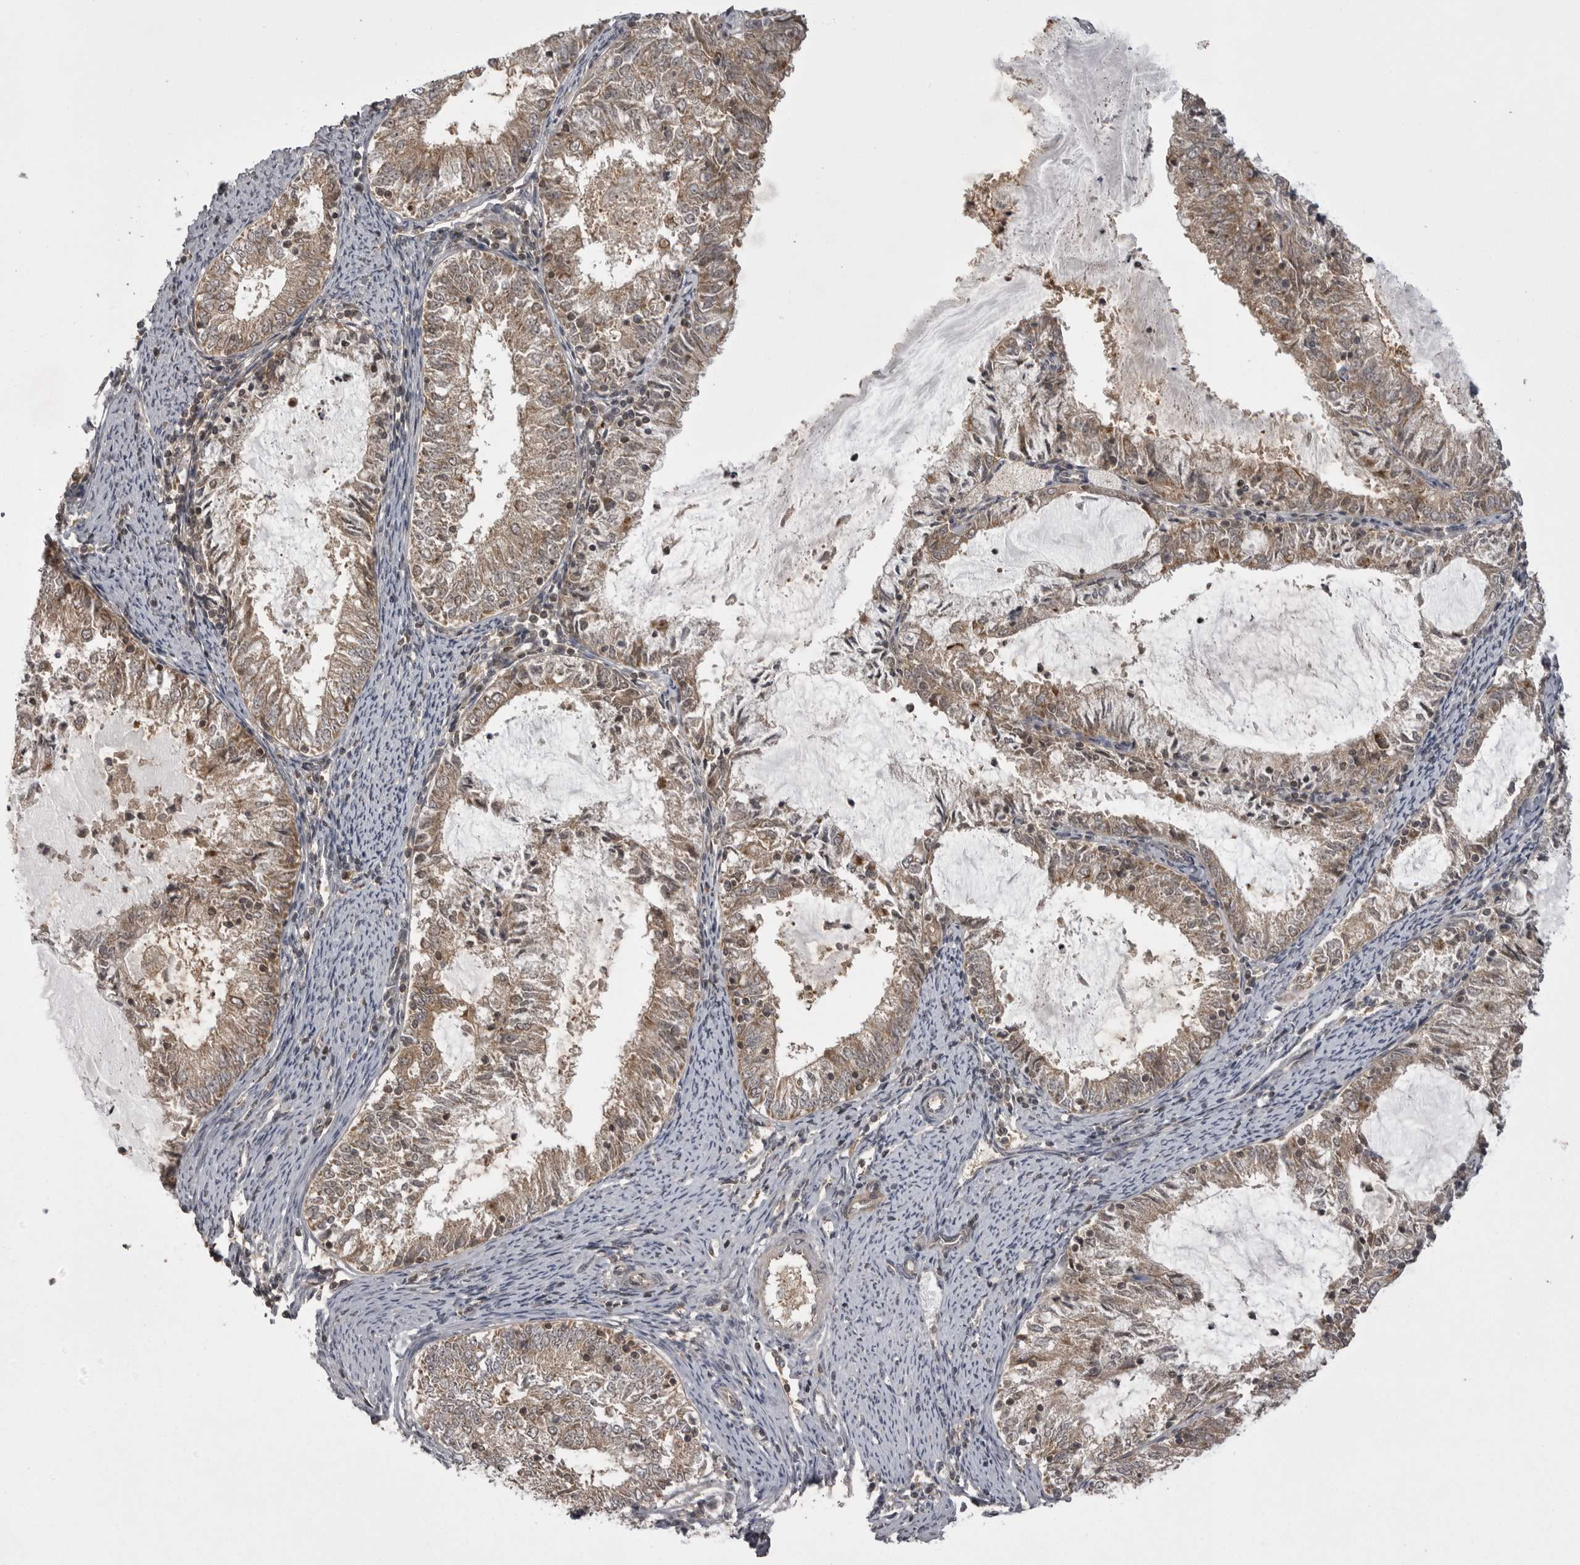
{"staining": {"intensity": "weak", "quantity": ">75%", "location": "cytoplasmic/membranous"}, "tissue": "endometrial cancer", "cell_type": "Tumor cells", "image_type": "cancer", "snomed": [{"axis": "morphology", "description": "Adenocarcinoma, NOS"}, {"axis": "topography", "description": "Endometrium"}], "caption": "Weak cytoplasmic/membranous positivity is seen in about >75% of tumor cells in endometrial adenocarcinoma. (IHC, brightfield microscopy, high magnification).", "gene": "STK24", "patient": {"sex": "female", "age": 57}}